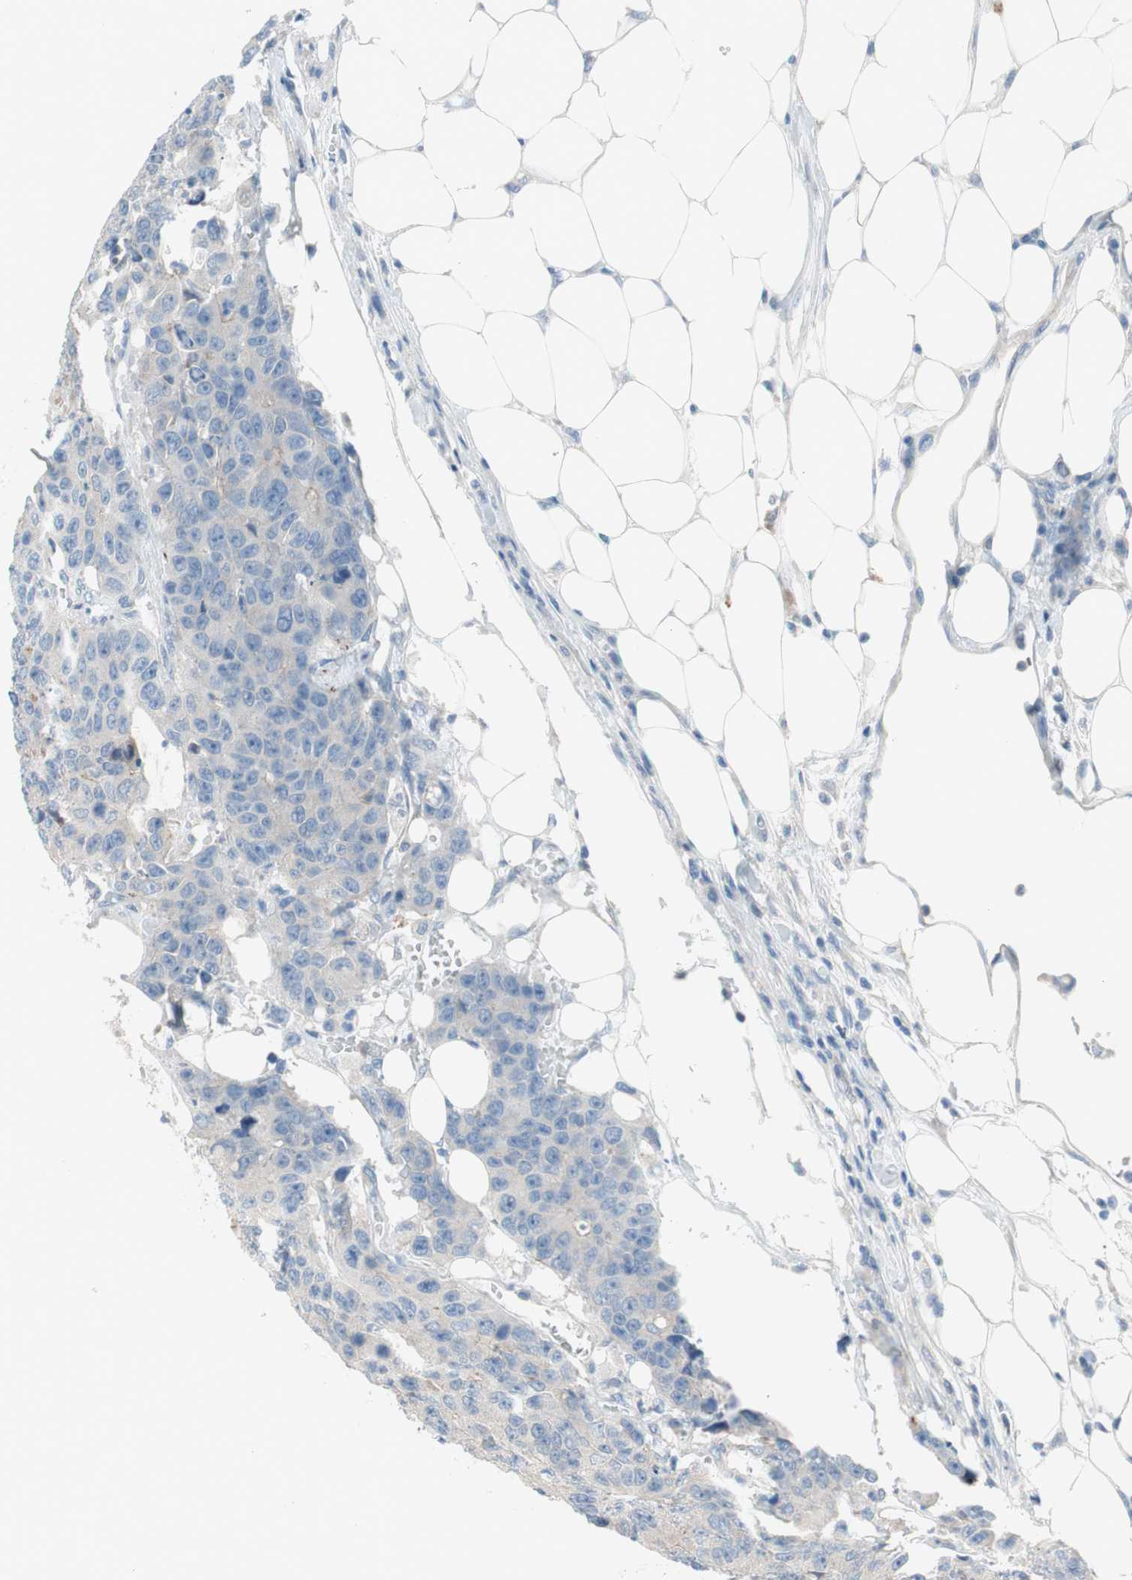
{"staining": {"intensity": "negative", "quantity": "none", "location": "none"}, "tissue": "colorectal cancer", "cell_type": "Tumor cells", "image_type": "cancer", "snomed": [{"axis": "morphology", "description": "Adenocarcinoma, NOS"}, {"axis": "topography", "description": "Colon"}], "caption": "This micrograph is of adenocarcinoma (colorectal) stained with IHC to label a protein in brown with the nuclei are counter-stained blue. There is no positivity in tumor cells. (DAB IHC with hematoxylin counter stain).", "gene": "PRRG4", "patient": {"sex": "female", "age": 86}}